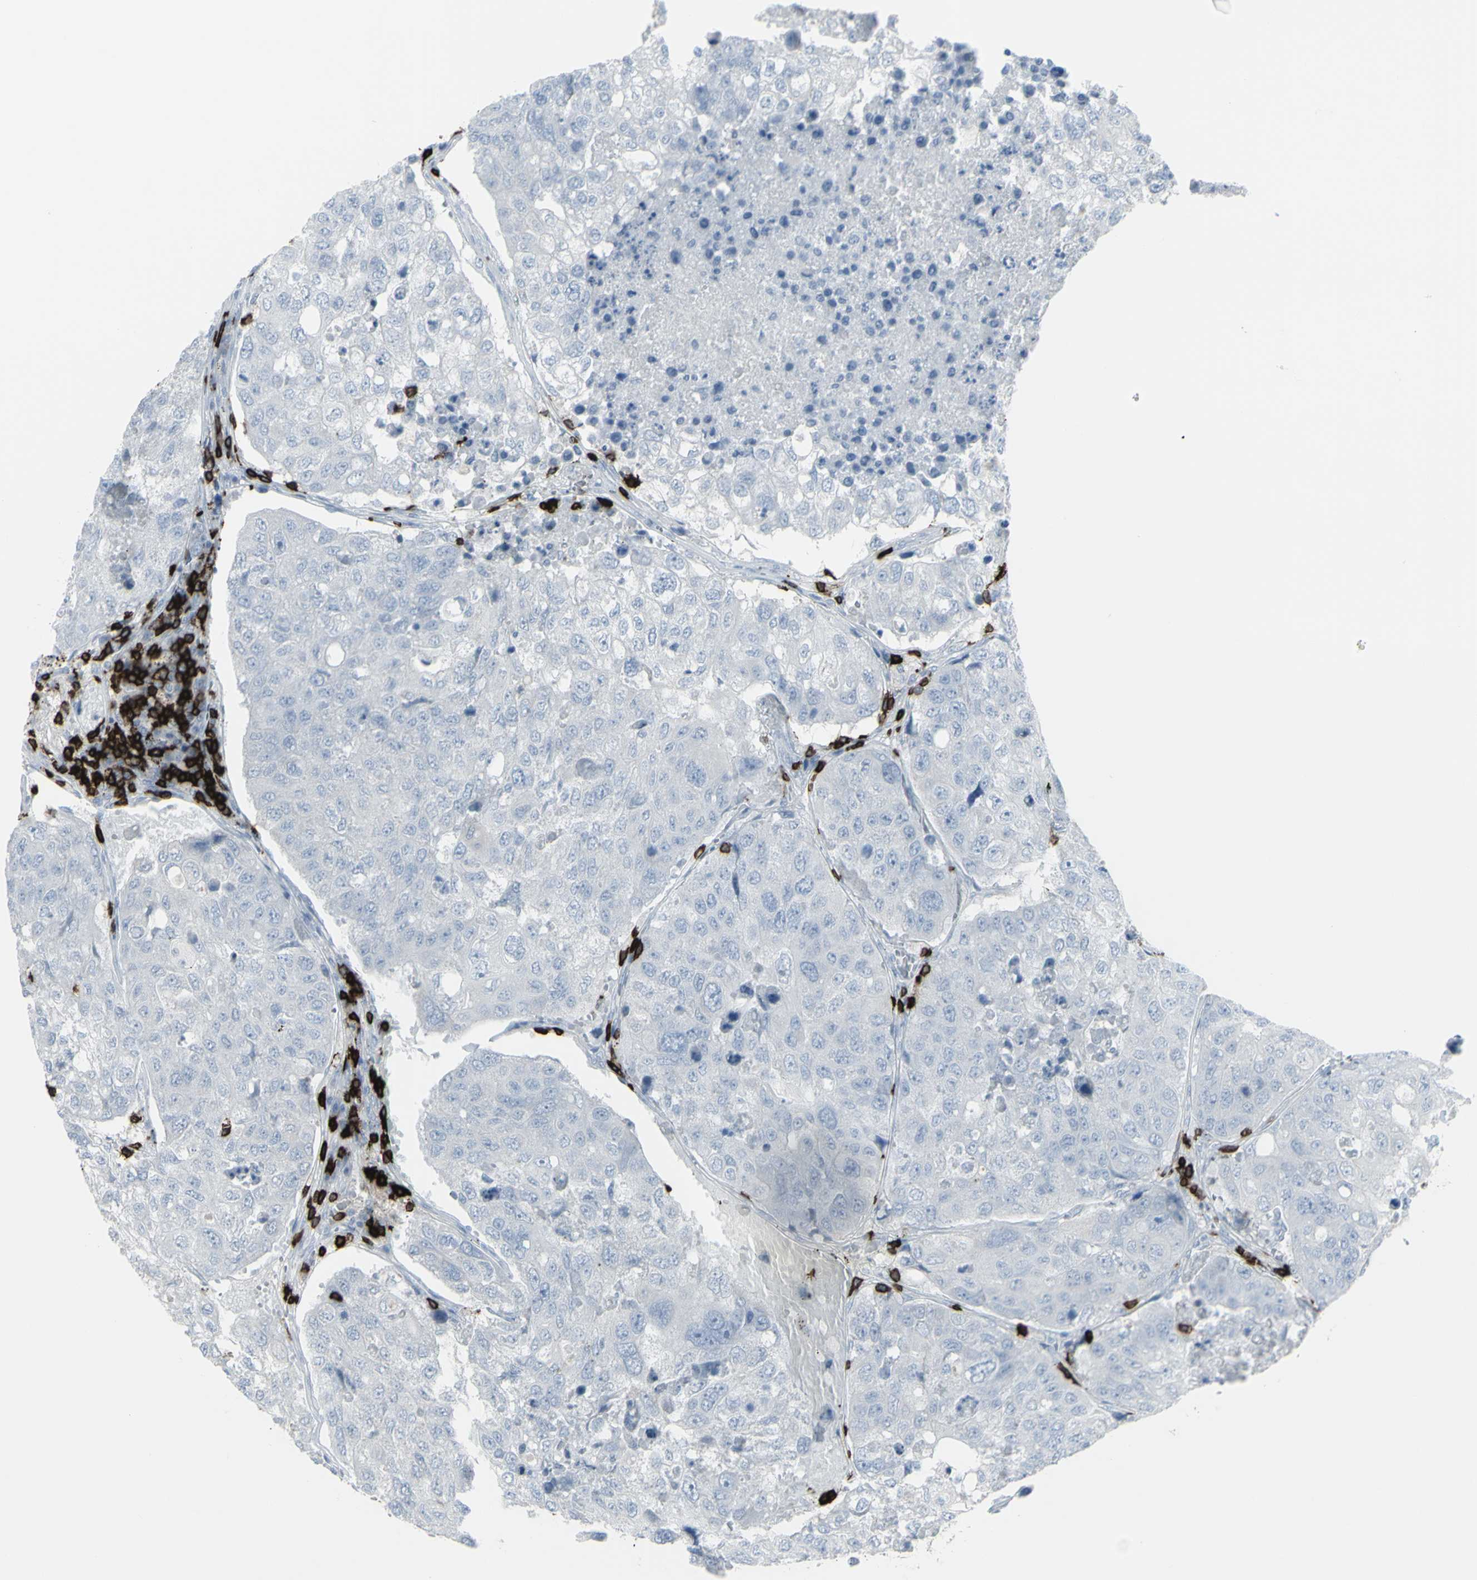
{"staining": {"intensity": "negative", "quantity": "none", "location": "none"}, "tissue": "urothelial cancer", "cell_type": "Tumor cells", "image_type": "cancer", "snomed": [{"axis": "morphology", "description": "Urothelial carcinoma, High grade"}, {"axis": "topography", "description": "Lymph node"}, {"axis": "topography", "description": "Urinary bladder"}], "caption": "High magnification brightfield microscopy of high-grade urothelial carcinoma stained with DAB (brown) and counterstained with hematoxylin (blue): tumor cells show no significant expression.", "gene": "CD247", "patient": {"sex": "male", "age": 51}}